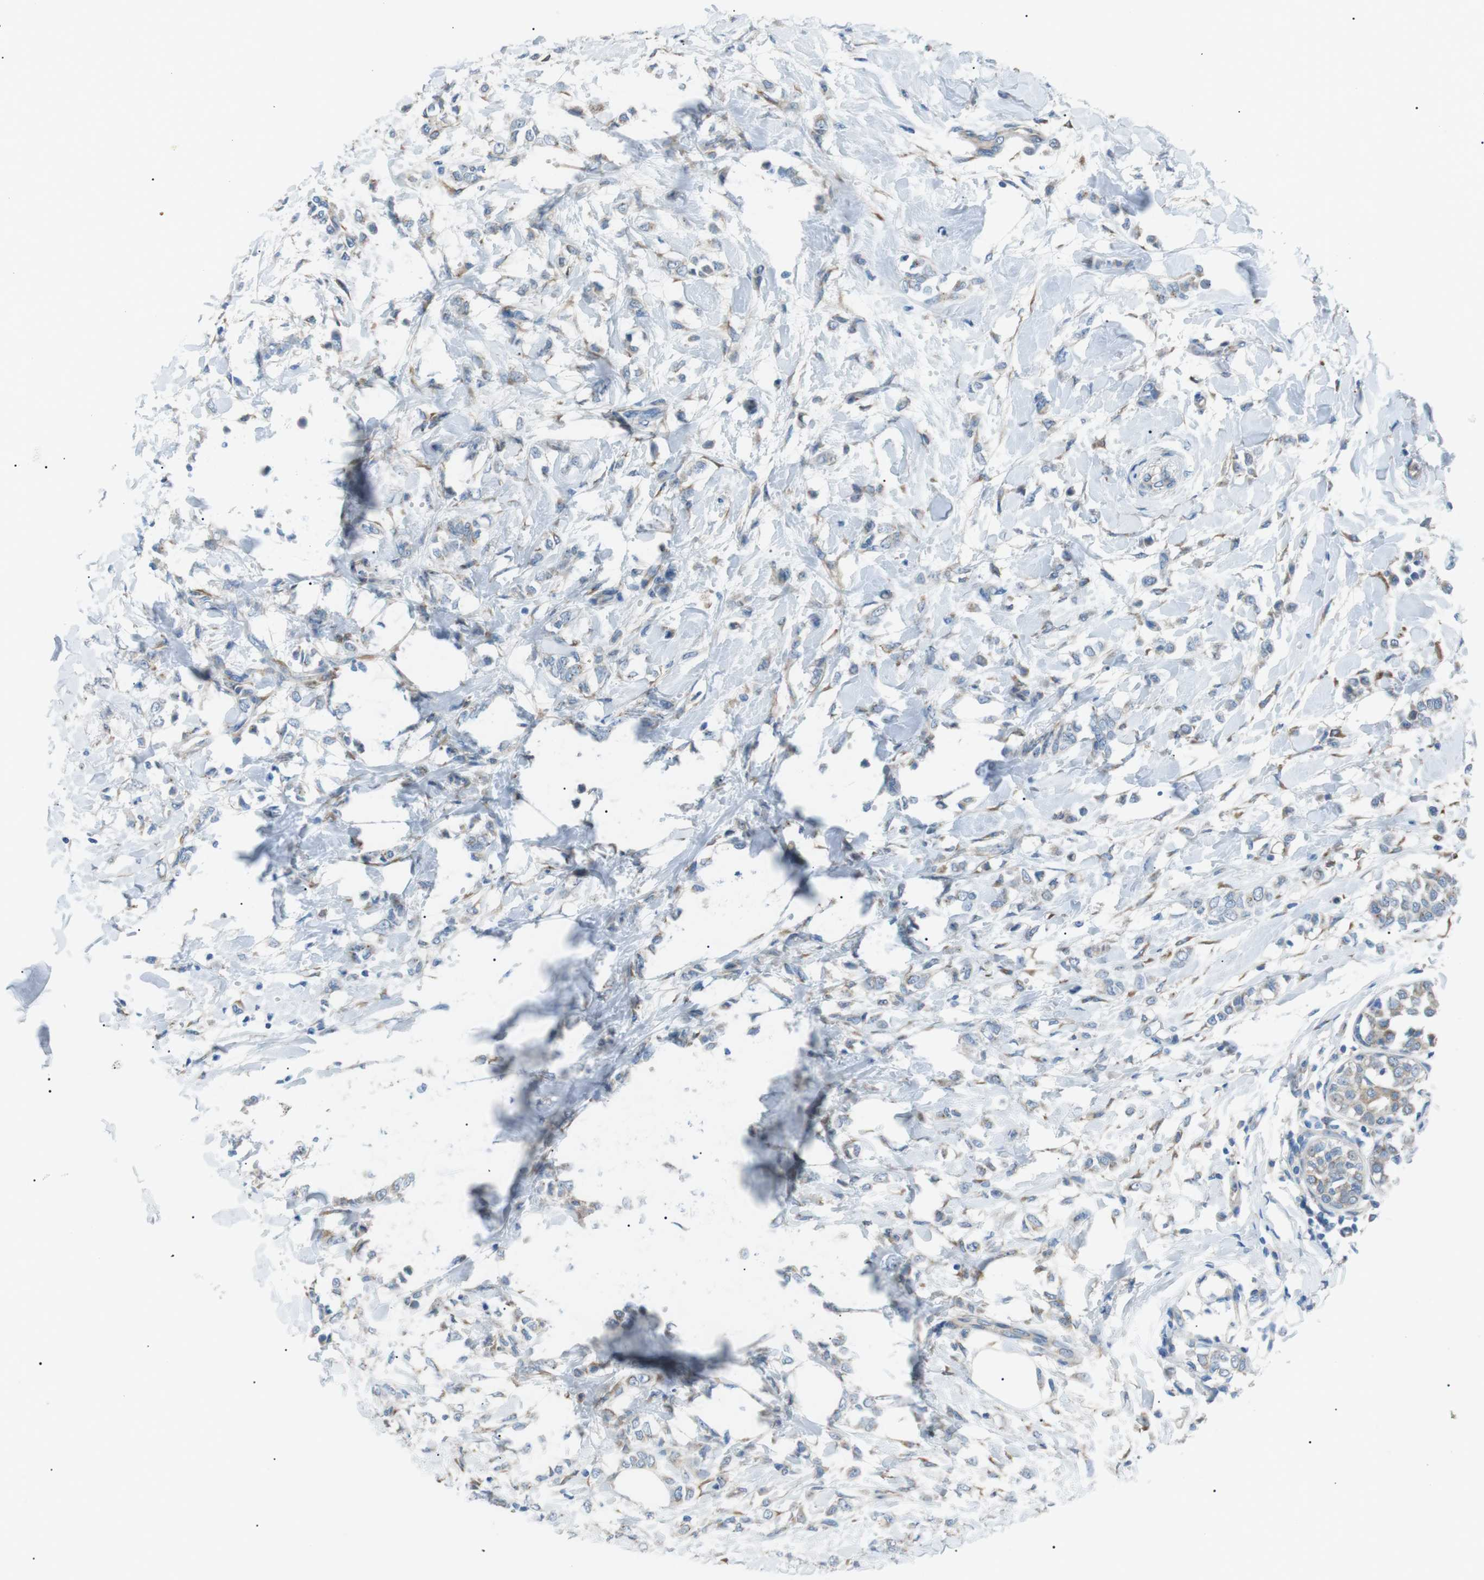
{"staining": {"intensity": "negative", "quantity": "none", "location": "none"}, "tissue": "breast cancer", "cell_type": "Tumor cells", "image_type": "cancer", "snomed": [{"axis": "morphology", "description": "Lobular carcinoma, in situ"}, {"axis": "morphology", "description": "Lobular carcinoma"}, {"axis": "topography", "description": "Breast"}], "caption": "Breast cancer (lobular carcinoma) was stained to show a protein in brown. There is no significant expression in tumor cells.", "gene": "MTARC2", "patient": {"sex": "female", "age": 41}}